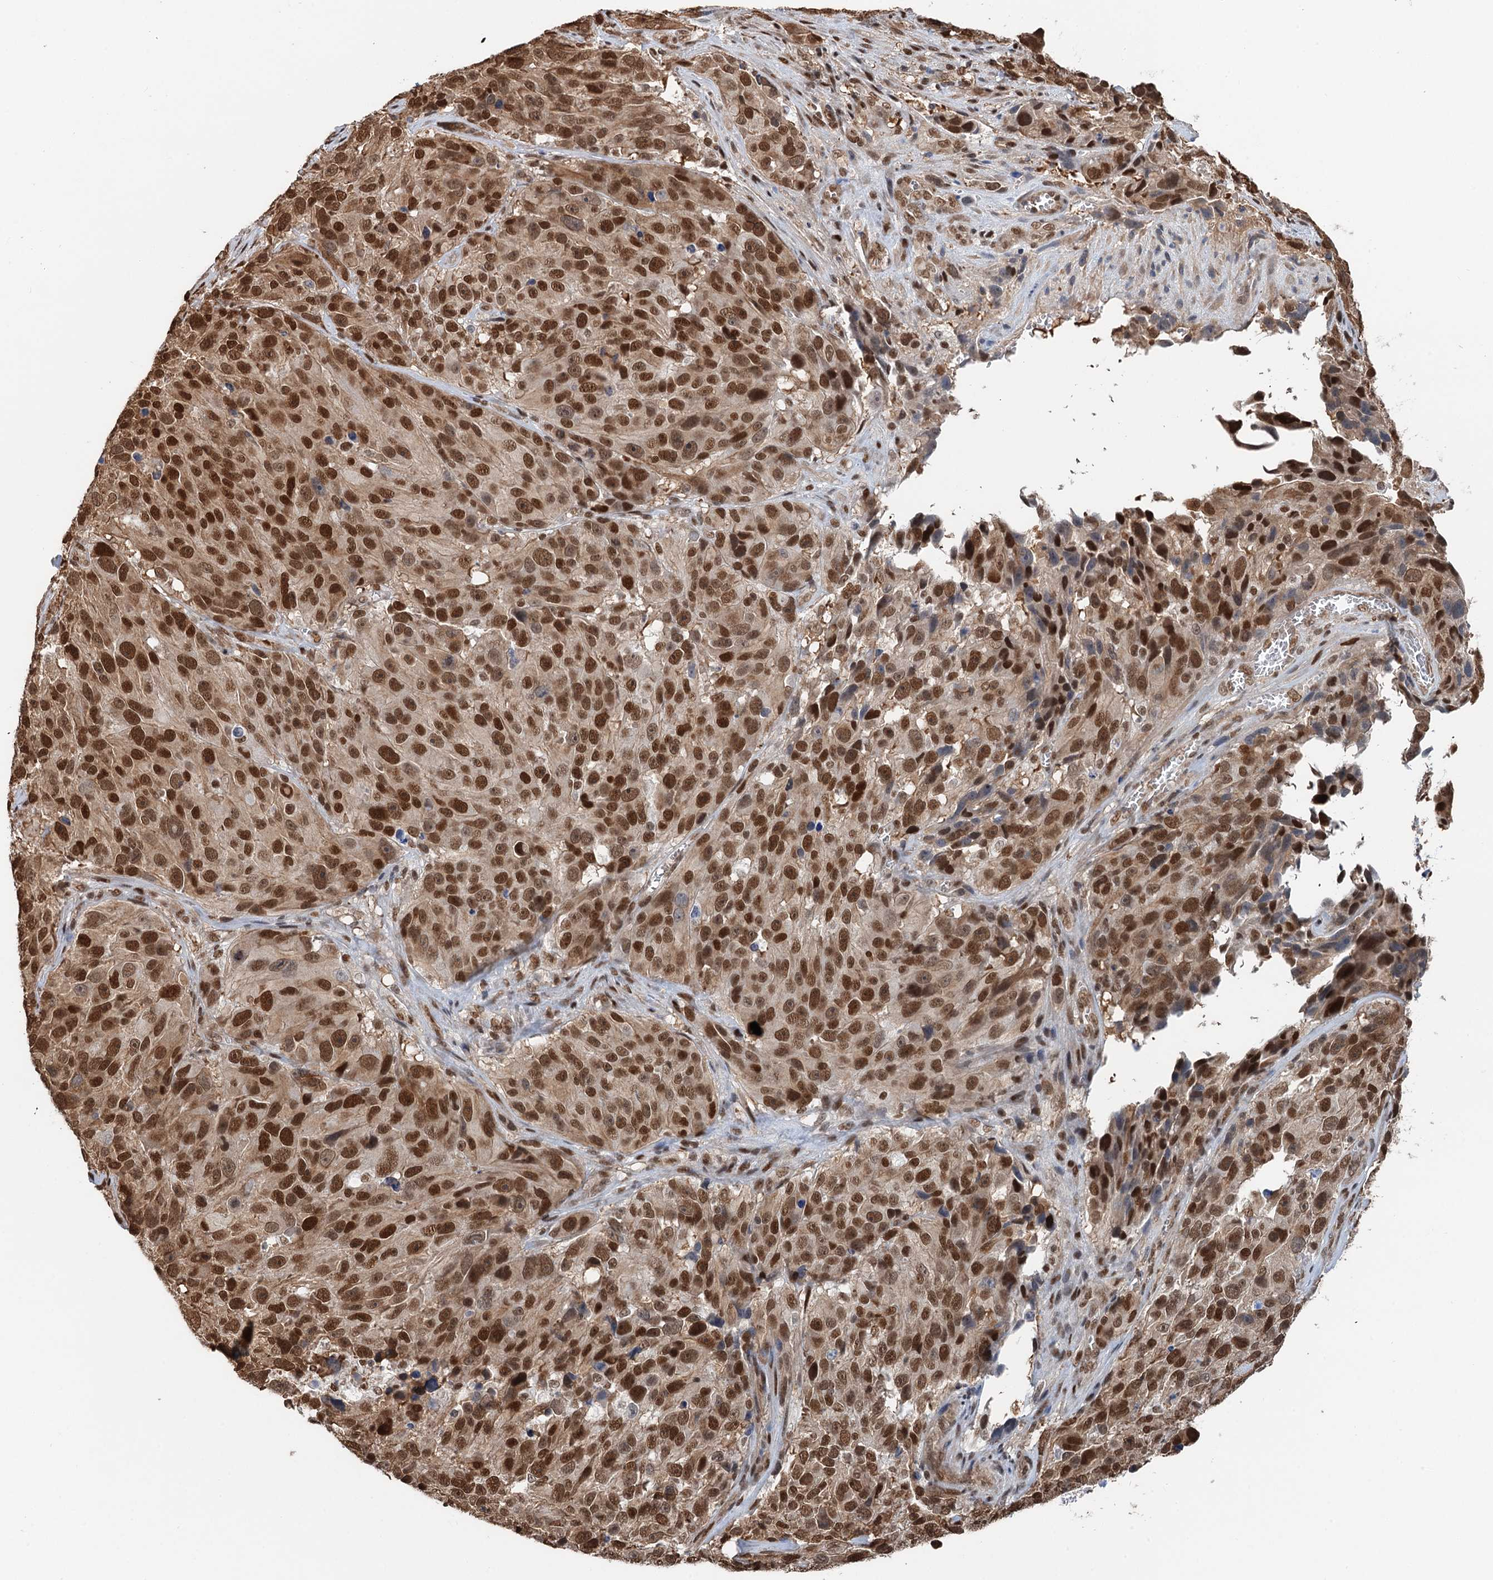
{"staining": {"intensity": "strong", "quantity": ">75%", "location": "nuclear"}, "tissue": "melanoma", "cell_type": "Tumor cells", "image_type": "cancer", "snomed": [{"axis": "morphology", "description": "Malignant melanoma, NOS"}, {"axis": "topography", "description": "Skin"}], "caption": "High-magnification brightfield microscopy of malignant melanoma stained with DAB (brown) and counterstained with hematoxylin (blue). tumor cells exhibit strong nuclear staining is identified in about>75% of cells.", "gene": "CFDP1", "patient": {"sex": "male", "age": 84}}